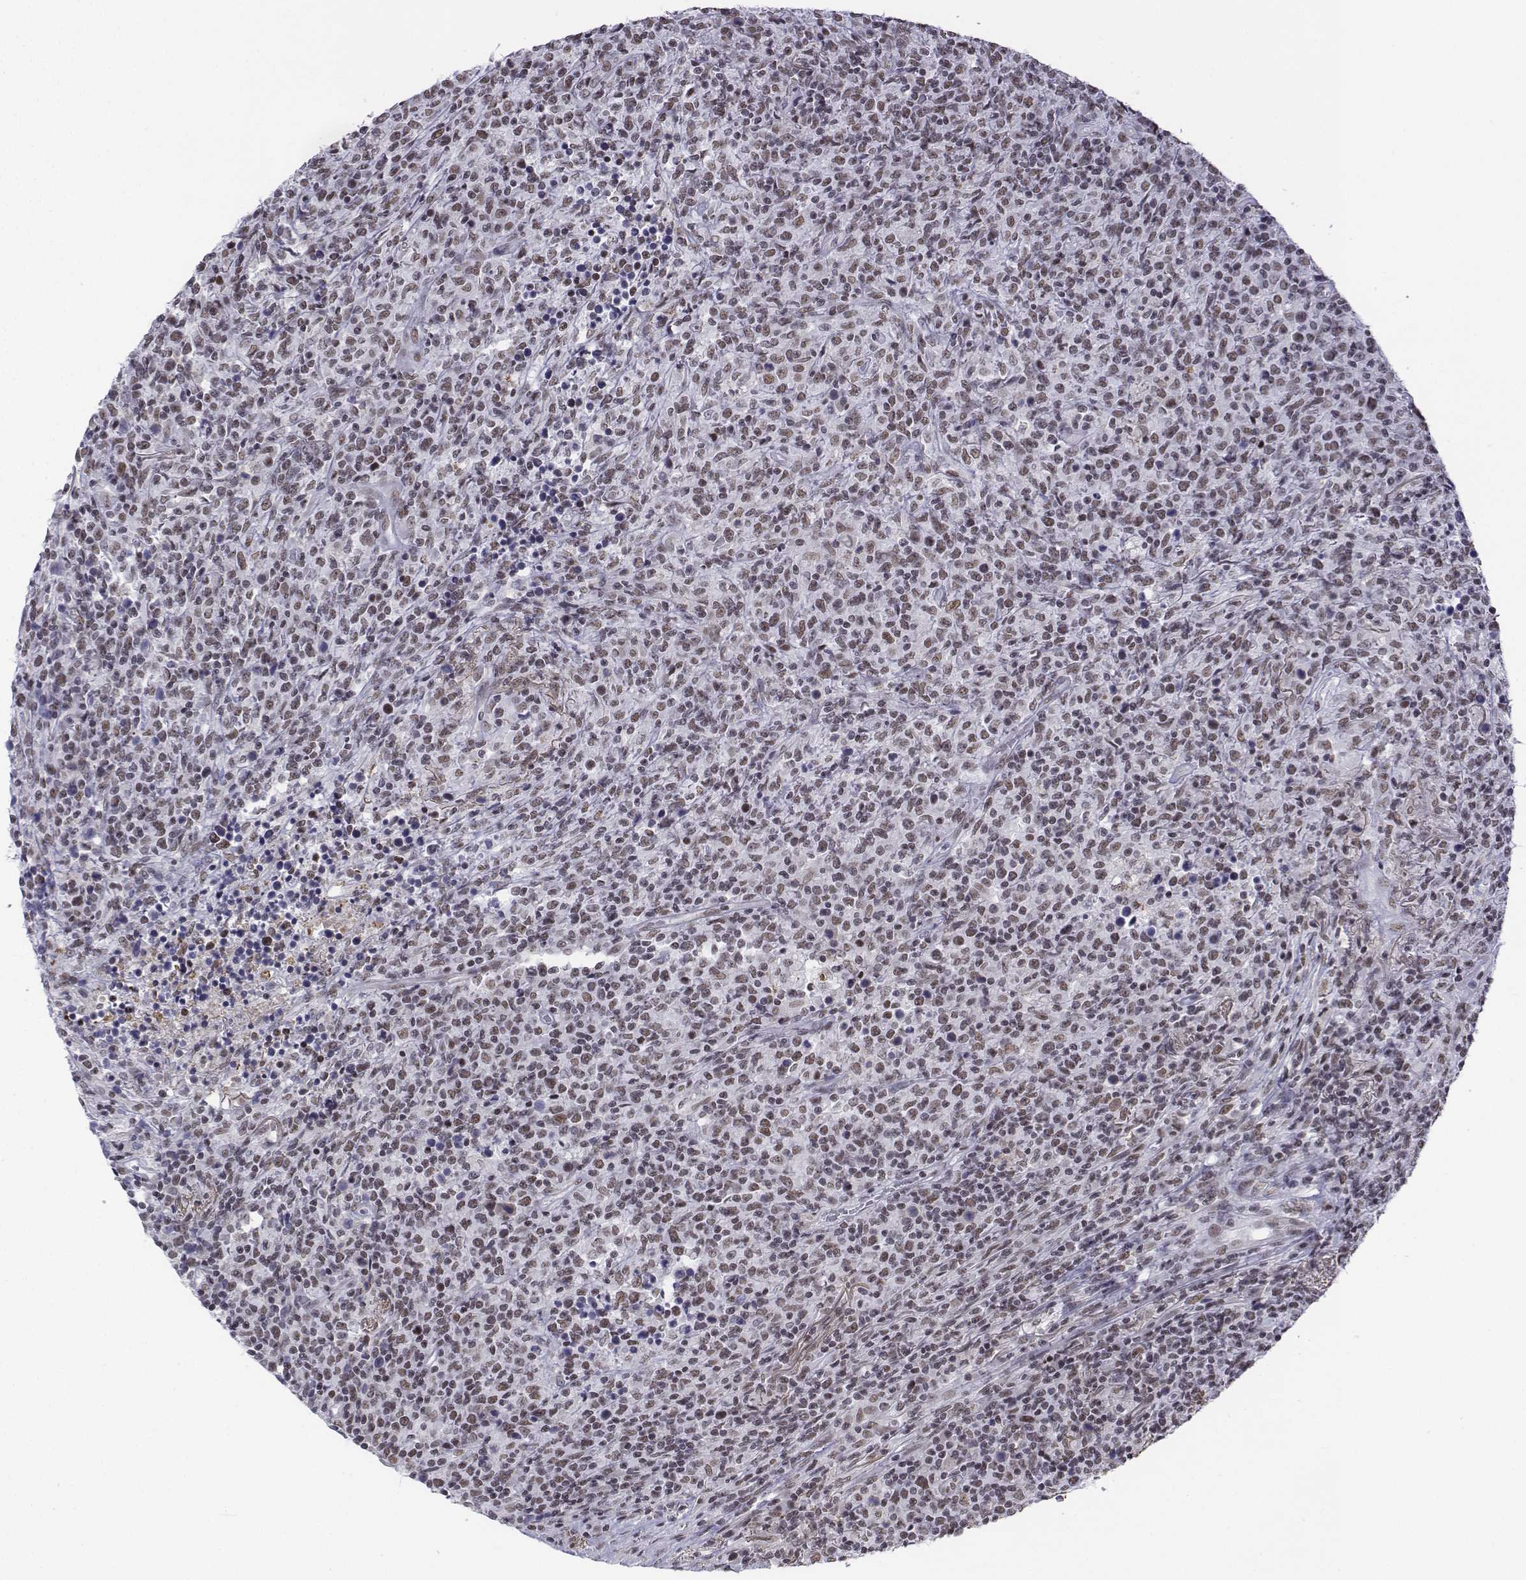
{"staining": {"intensity": "moderate", "quantity": ">75%", "location": "nuclear"}, "tissue": "lymphoma", "cell_type": "Tumor cells", "image_type": "cancer", "snomed": [{"axis": "morphology", "description": "Malignant lymphoma, non-Hodgkin's type, High grade"}, {"axis": "topography", "description": "Lung"}], "caption": "IHC of malignant lymphoma, non-Hodgkin's type (high-grade) exhibits medium levels of moderate nuclear expression in approximately >75% of tumor cells.", "gene": "SETD1A", "patient": {"sex": "male", "age": 79}}